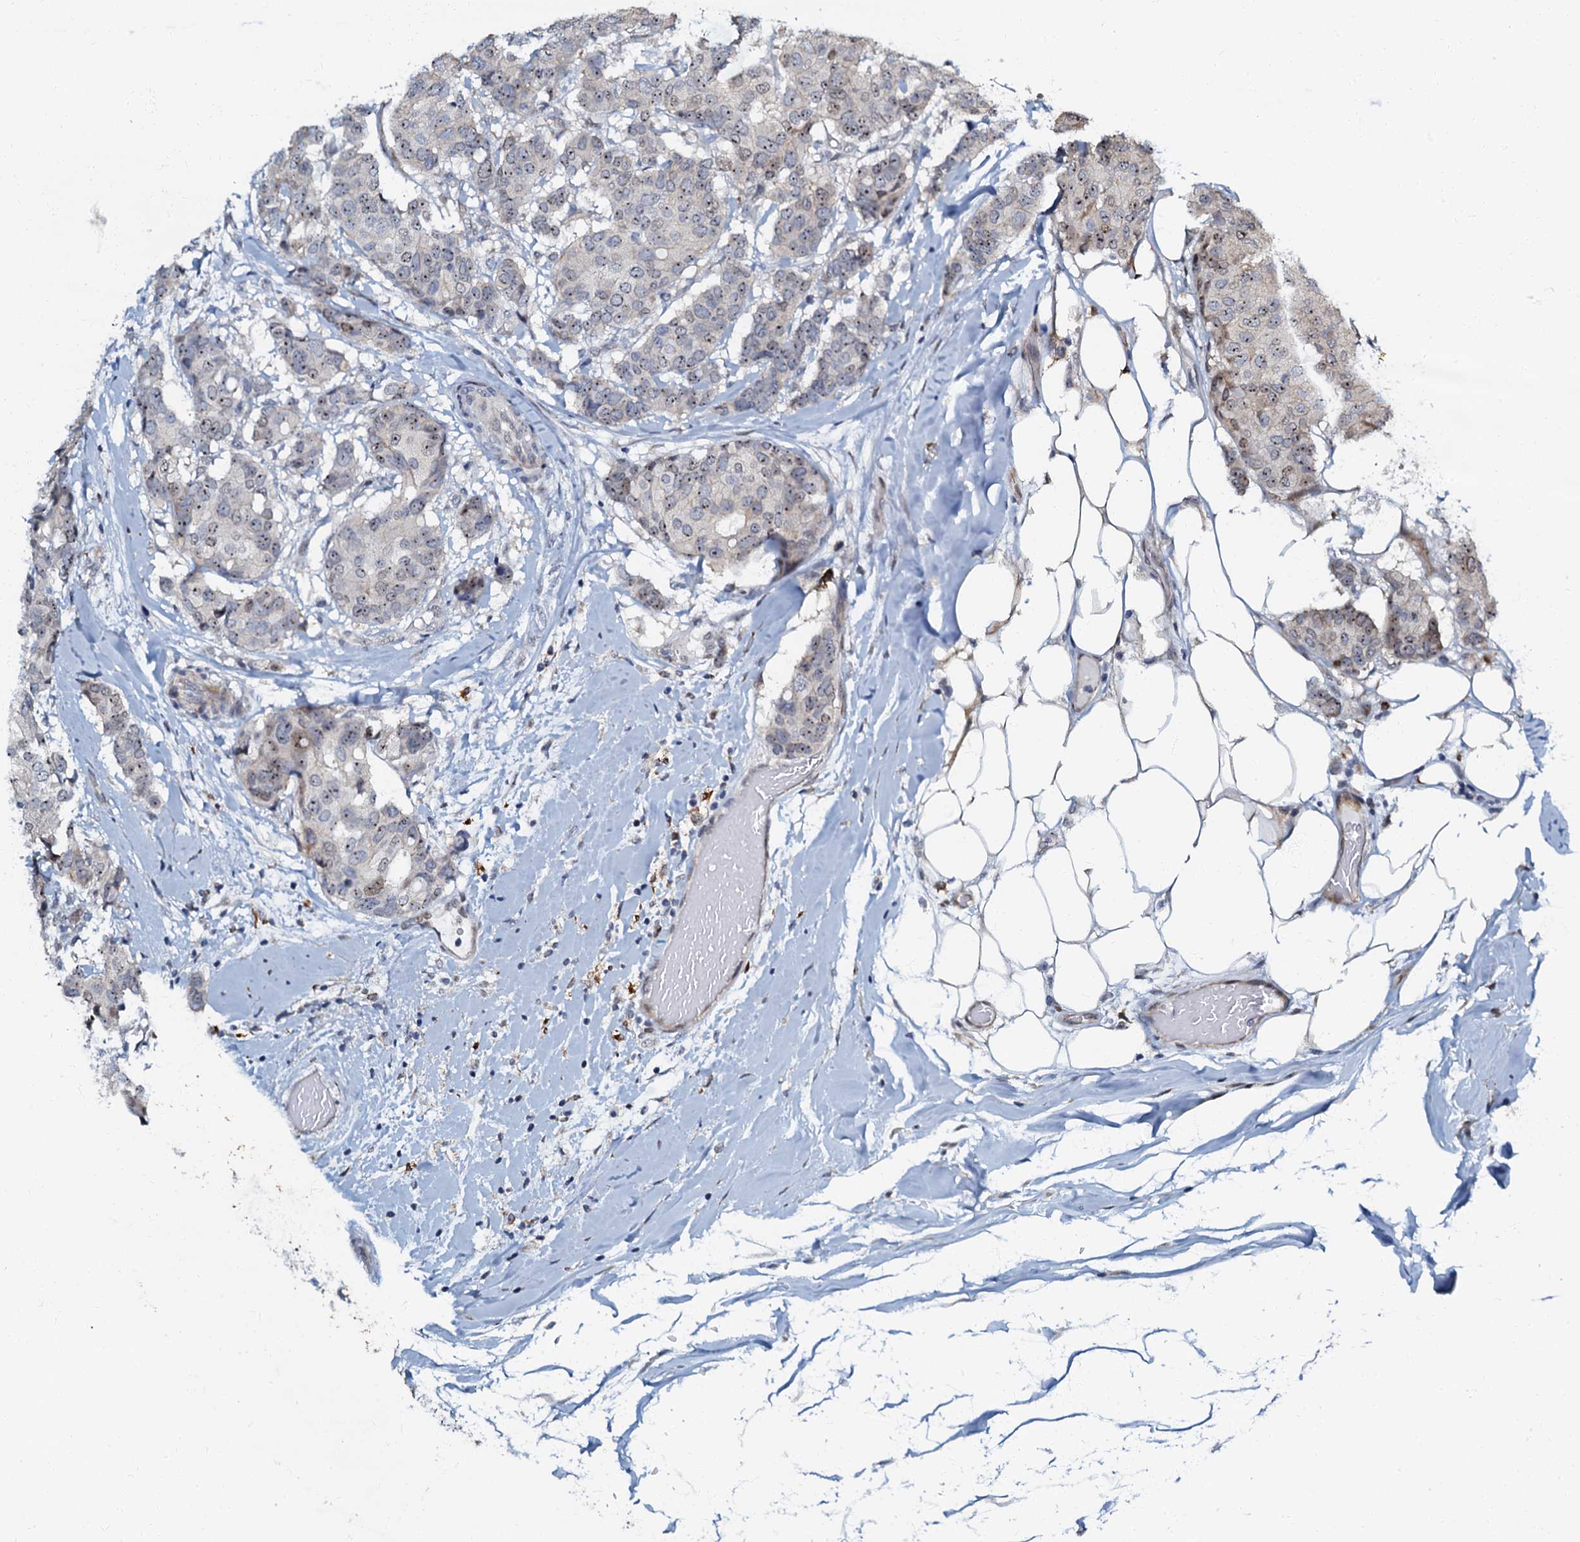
{"staining": {"intensity": "weak", "quantity": ">75%", "location": "nuclear"}, "tissue": "breast cancer", "cell_type": "Tumor cells", "image_type": "cancer", "snomed": [{"axis": "morphology", "description": "Duct carcinoma"}, {"axis": "topography", "description": "Breast"}], "caption": "Breast infiltrating ductal carcinoma stained with a brown dye shows weak nuclear positive positivity in approximately >75% of tumor cells.", "gene": "OLAH", "patient": {"sex": "female", "age": 75}}